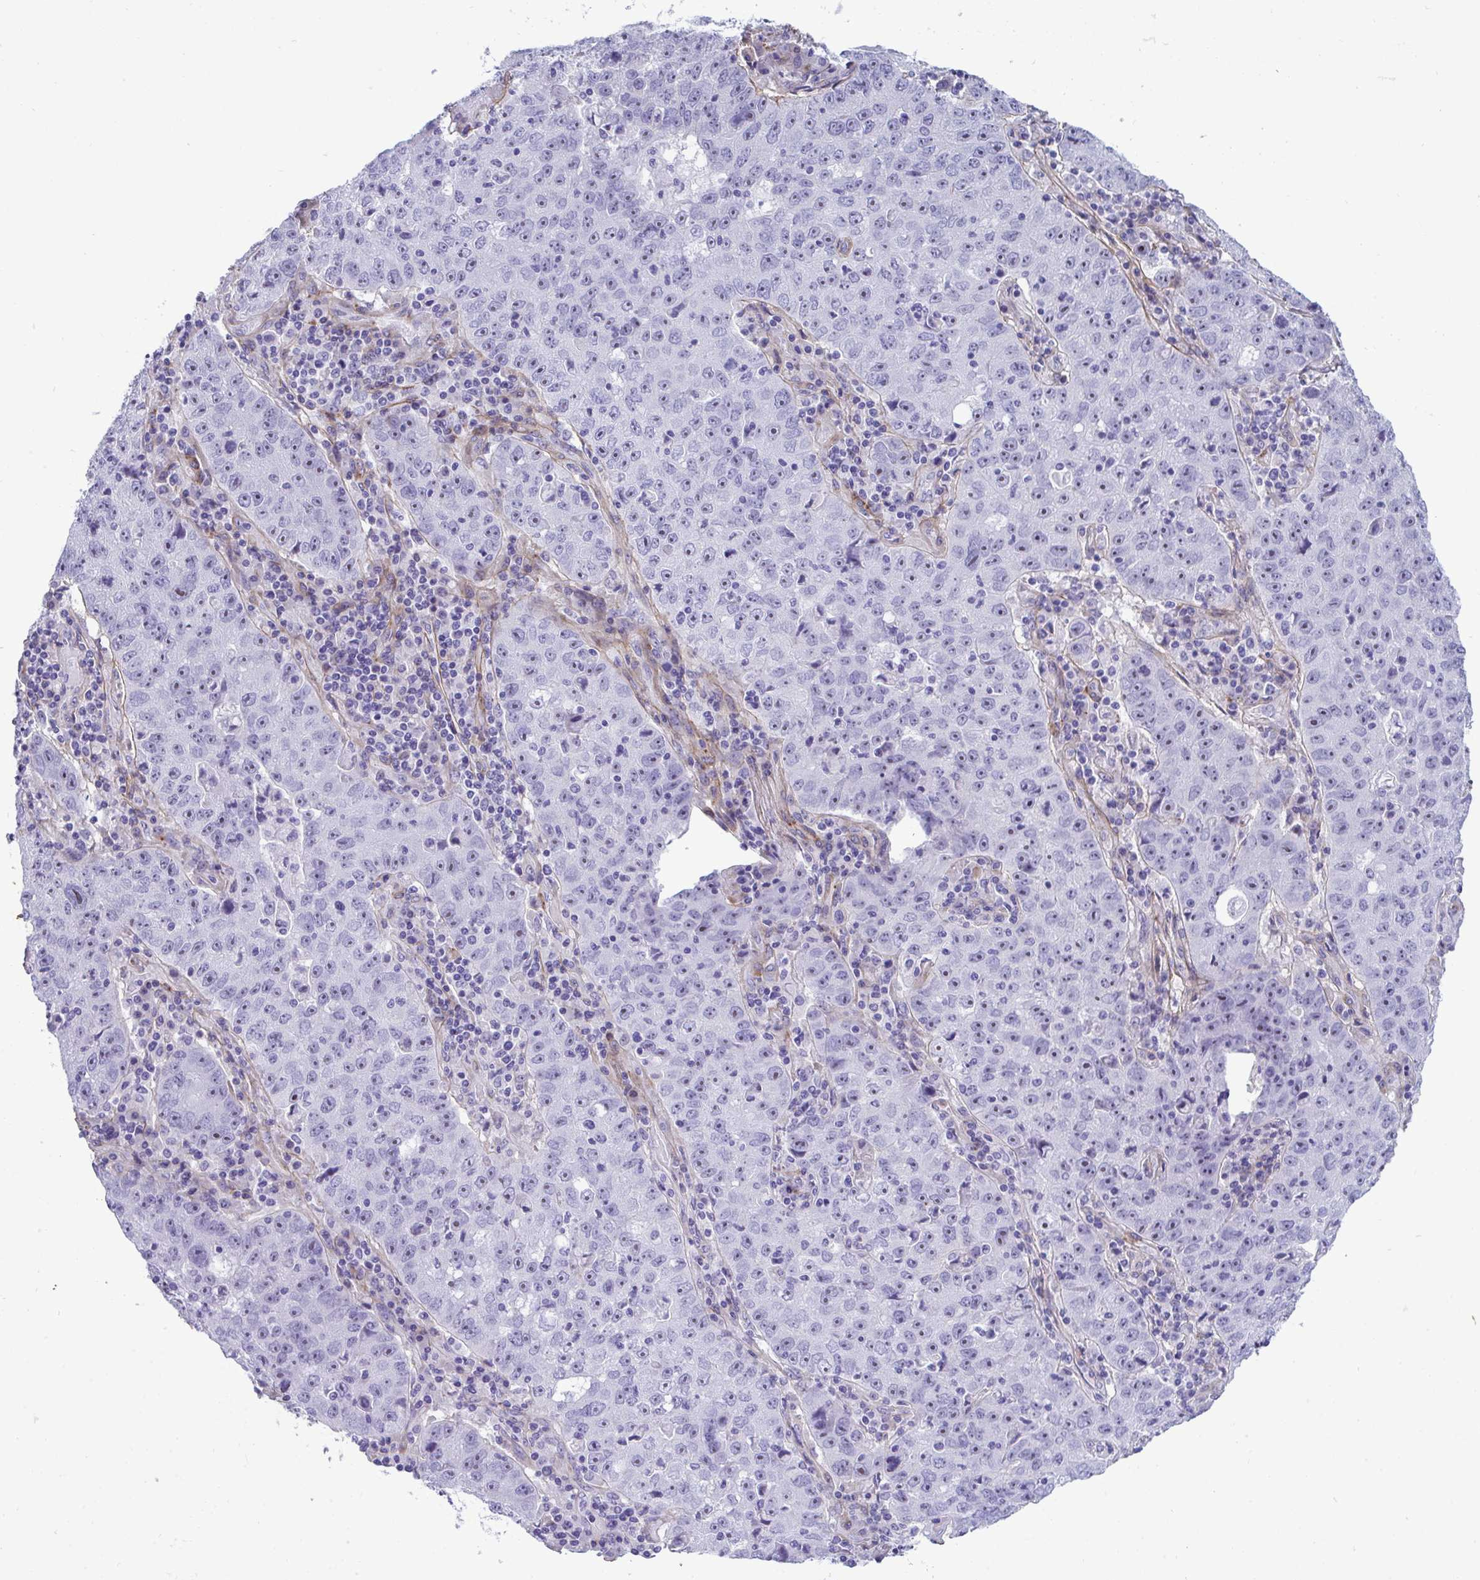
{"staining": {"intensity": "negative", "quantity": "none", "location": "none"}, "tissue": "lung cancer", "cell_type": "Tumor cells", "image_type": "cancer", "snomed": [{"axis": "morphology", "description": "Normal morphology"}, {"axis": "morphology", "description": "Adenocarcinoma, NOS"}, {"axis": "topography", "description": "Lymph node"}, {"axis": "topography", "description": "Lung"}], "caption": "High power microscopy histopathology image of an IHC image of lung cancer (adenocarcinoma), revealing no significant positivity in tumor cells. Brightfield microscopy of IHC stained with DAB (3,3'-diaminobenzidine) (brown) and hematoxylin (blue), captured at high magnification.", "gene": "LHFPL6", "patient": {"sex": "female", "age": 57}}